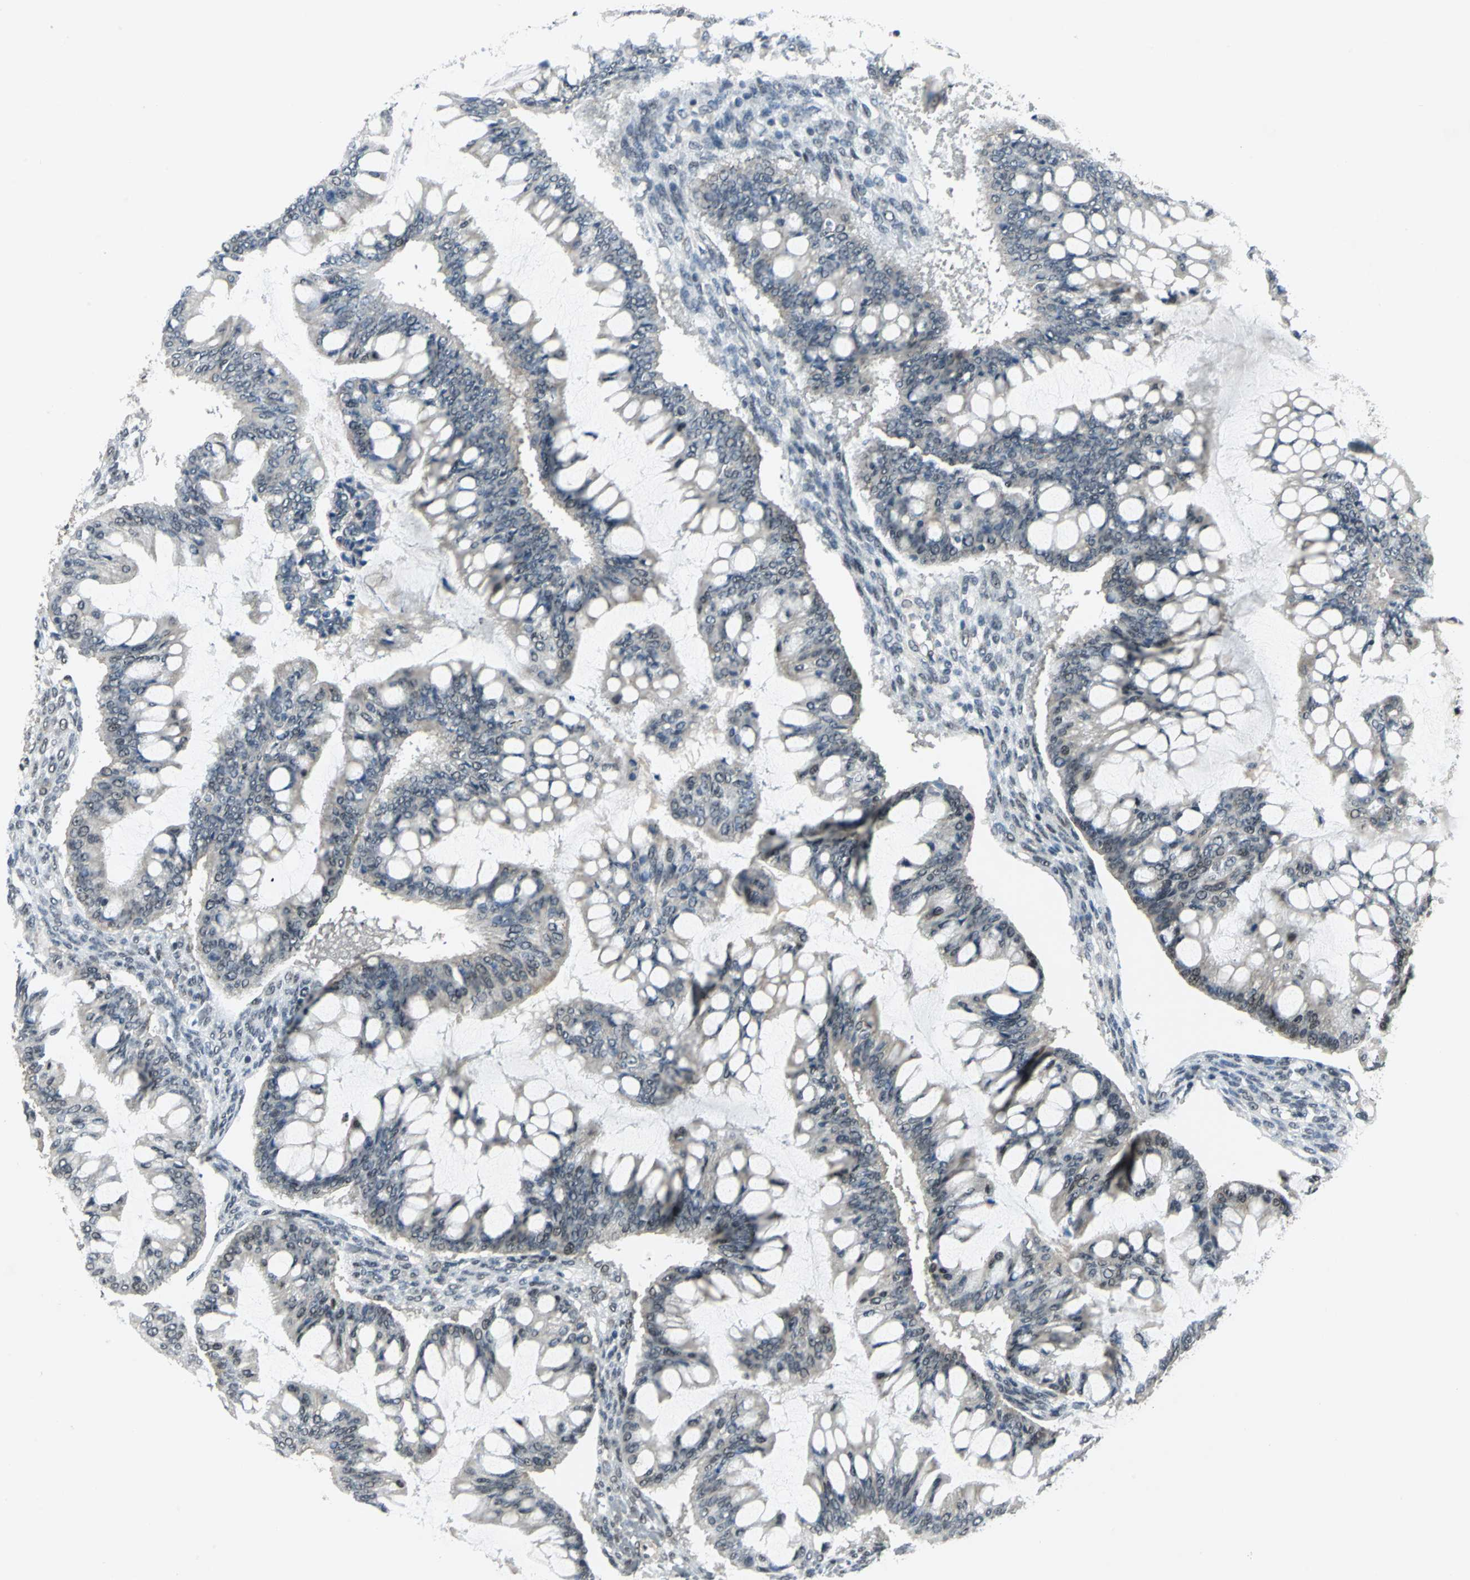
{"staining": {"intensity": "weak", "quantity": "<25%", "location": "cytoplasmic/membranous,nuclear"}, "tissue": "ovarian cancer", "cell_type": "Tumor cells", "image_type": "cancer", "snomed": [{"axis": "morphology", "description": "Cystadenocarcinoma, mucinous, NOS"}, {"axis": "topography", "description": "Ovary"}], "caption": "DAB (3,3'-diaminobenzidine) immunohistochemical staining of ovarian mucinous cystadenocarcinoma demonstrates no significant positivity in tumor cells. The staining was performed using DAB (3,3'-diaminobenzidine) to visualize the protein expression in brown, while the nuclei were stained in blue with hematoxylin (Magnification: 20x).", "gene": "MTA1", "patient": {"sex": "female", "age": 73}}